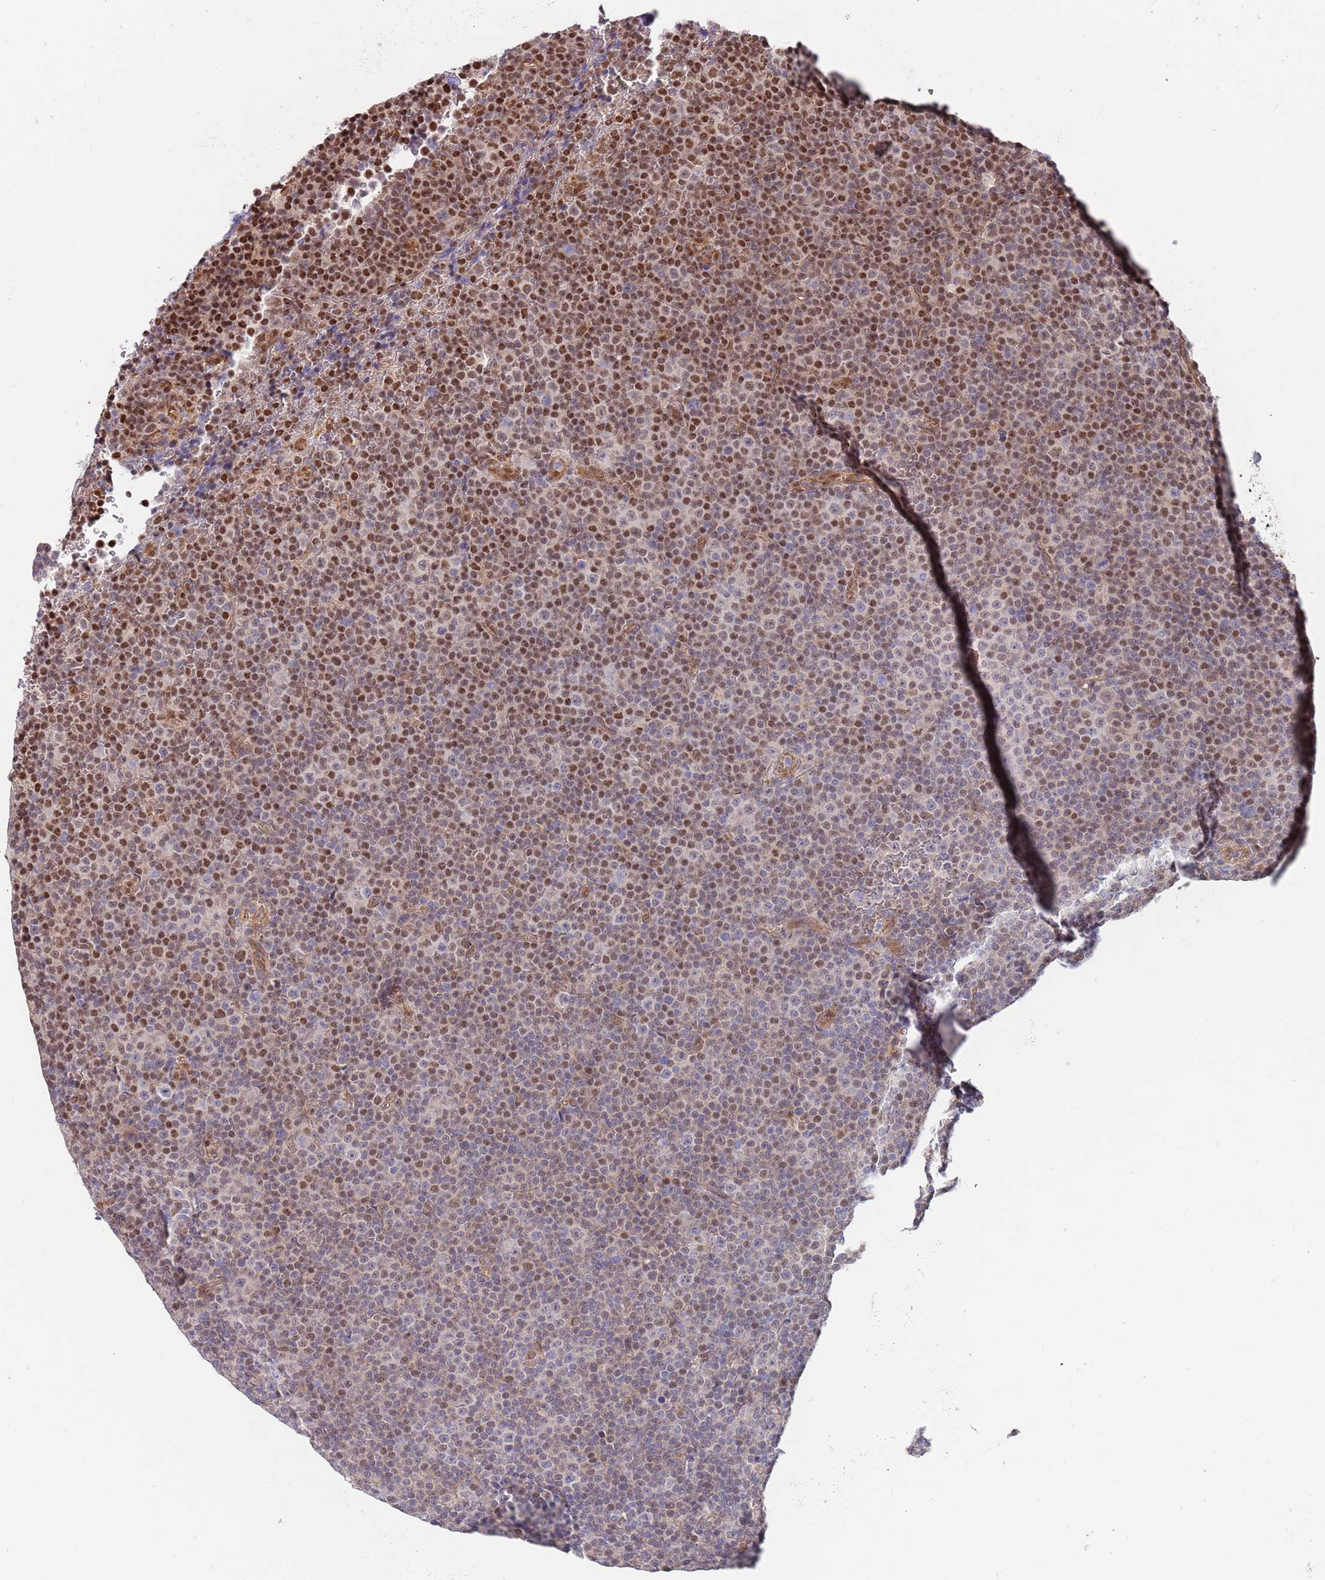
{"staining": {"intensity": "strong", "quantity": "25%-75%", "location": "nuclear"}, "tissue": "lymphoma", "cell_type": "Tumor cells", "image_type": "cancer", "snomed": [{"axis": "morphology", "description": "Malignant lymphoma, non-Hodgkin's type, Low grade"}, {"axis": "topography", "description": "Lymph node"}], "caption": "This micrograph demonstrates low-grade malignant lymphoma, non-Hodgkin's type stained with immunohistochemistry to label a protein in brown. The nuclear of tumor cells show strong positivity for the protein. Nuclei are counter-stained blue.", "gene": "BPNT1", "patient": {"sex": "female", "age": 67}}